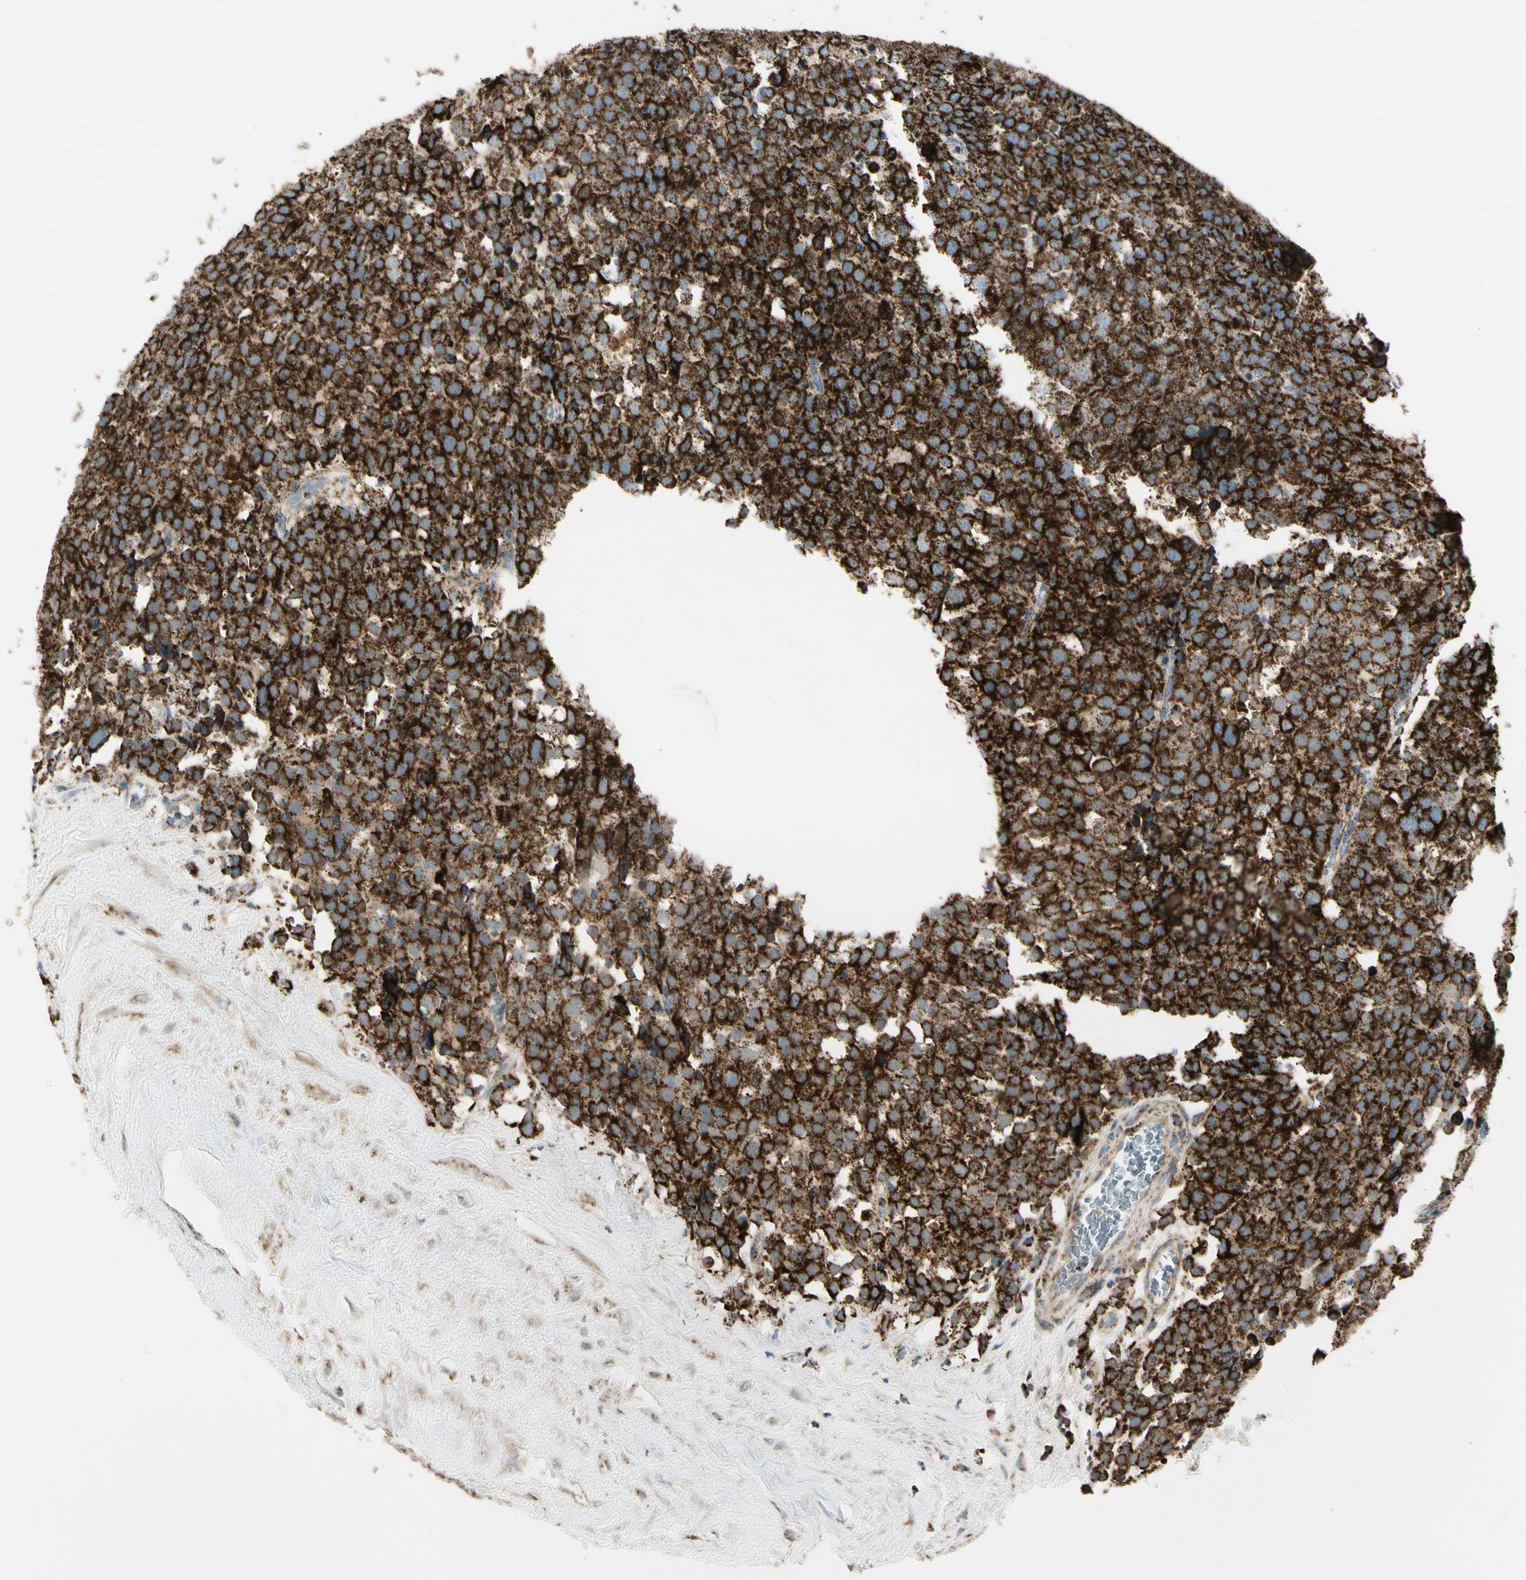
{"staining": {"intensity": "strong", "quantity": ">75%", "location": "cytoplasmic/membranous"}, "tissue": "testis cancer", "cell_type": "Tumor cells", "image_type": "cancer", "snomed": [{"axis": "morphology", "description": "Seminoma, NOS"}, {"axis": "topography", "description": "Testis"}], "caption": "Immunohistochemical staining of testis cancer exhibits high levels of strong cytoplasmic/membranous positivity in approximately >75% of tumor cells. (DAB IHC with brightfield microscopy, high magnification).", "gene": "ME2", "patient": {"sex": "male", "age": 71}}